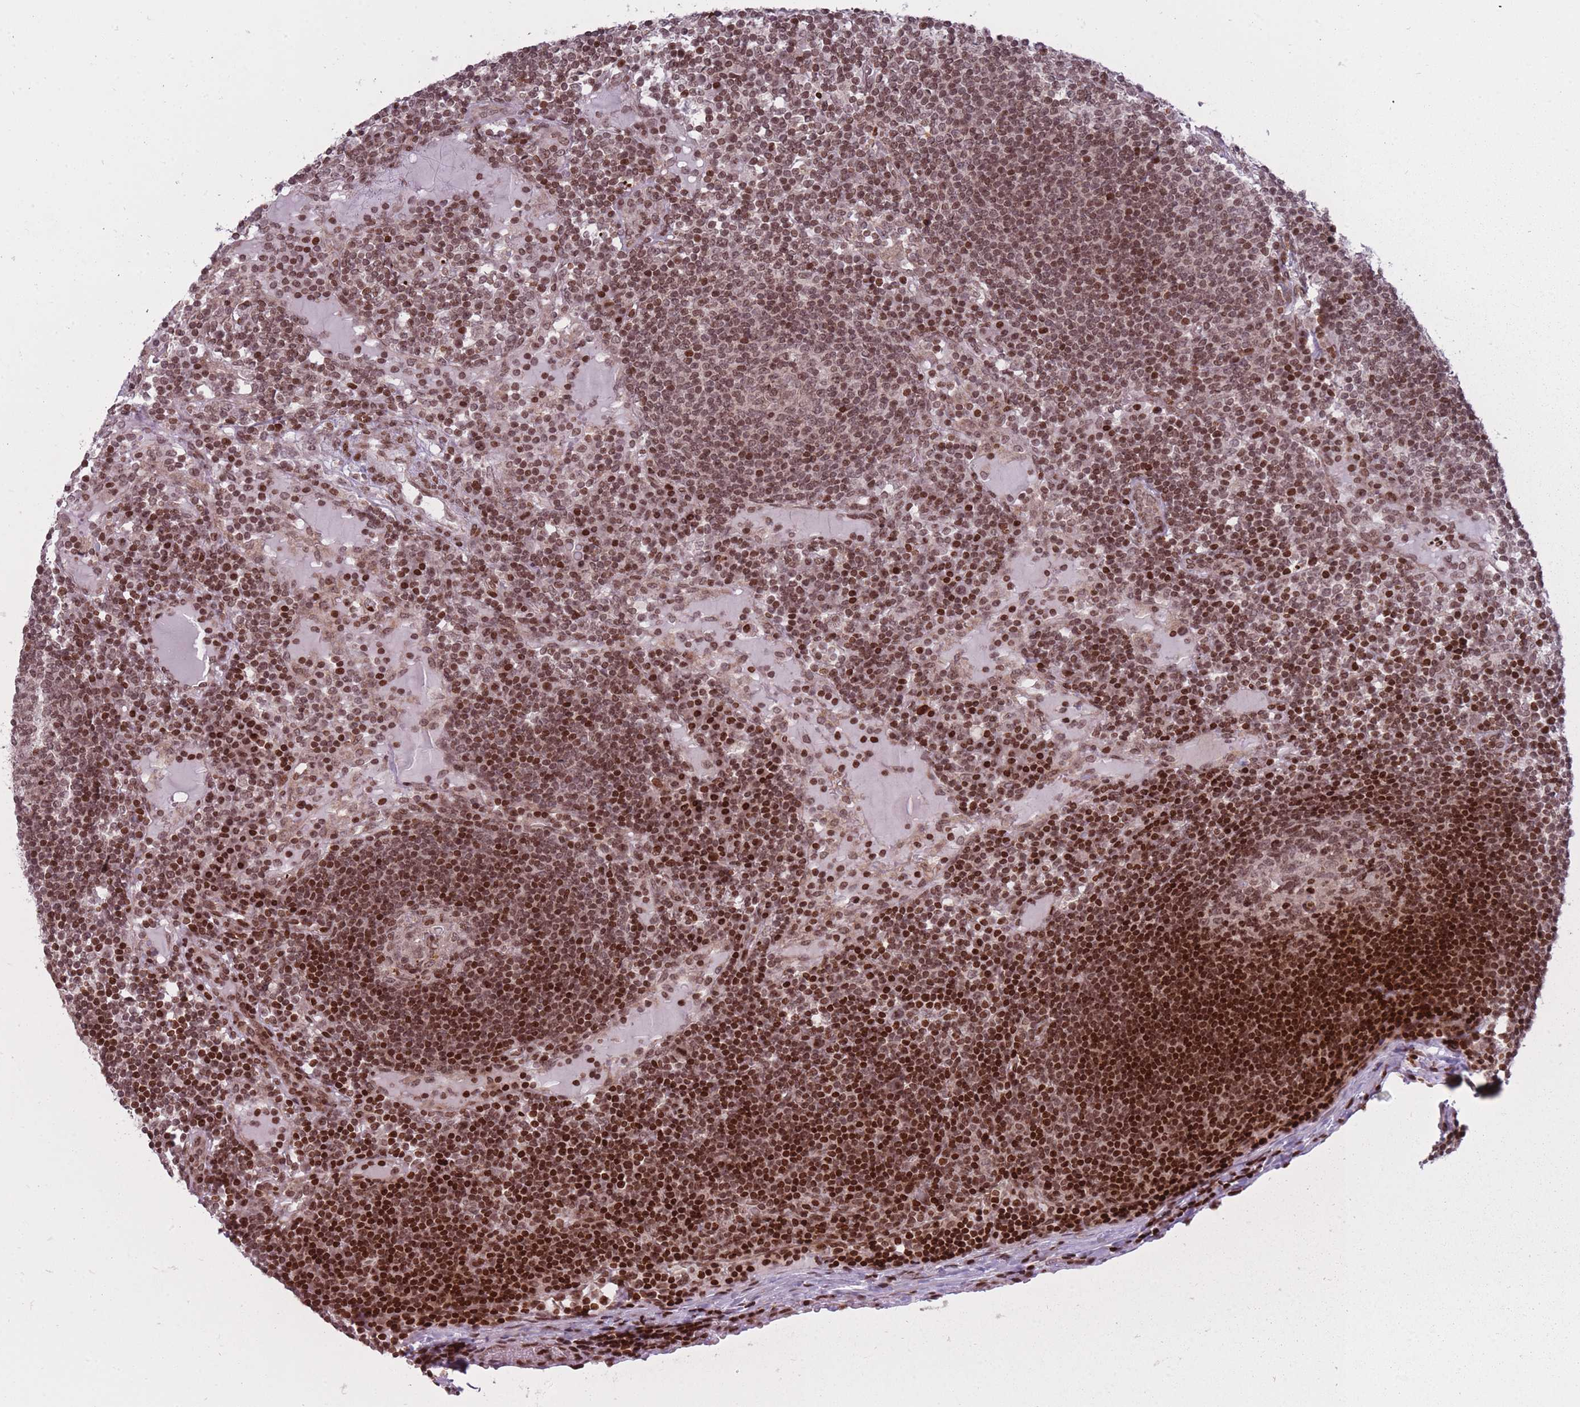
{"staining": {"intensity": "moderate", "quantity": ">75%", "location": "nuclear"}, "tissue": "lymph node", "cell_type": "Germinal center cells", "image_type": "normal", "snomed": [{"axis": "morphology", "description": "Normal tissue, NOS"}, {"axis": "topography", "description": "Lymph node"}], "caption": "Lymph node stained for a protein (brown) demonstrates moderate nuclear positive expression in approximately >75% of germinal center cells.", "gene": "TMC6", "patient": {"sex": "male", "age": 53}}